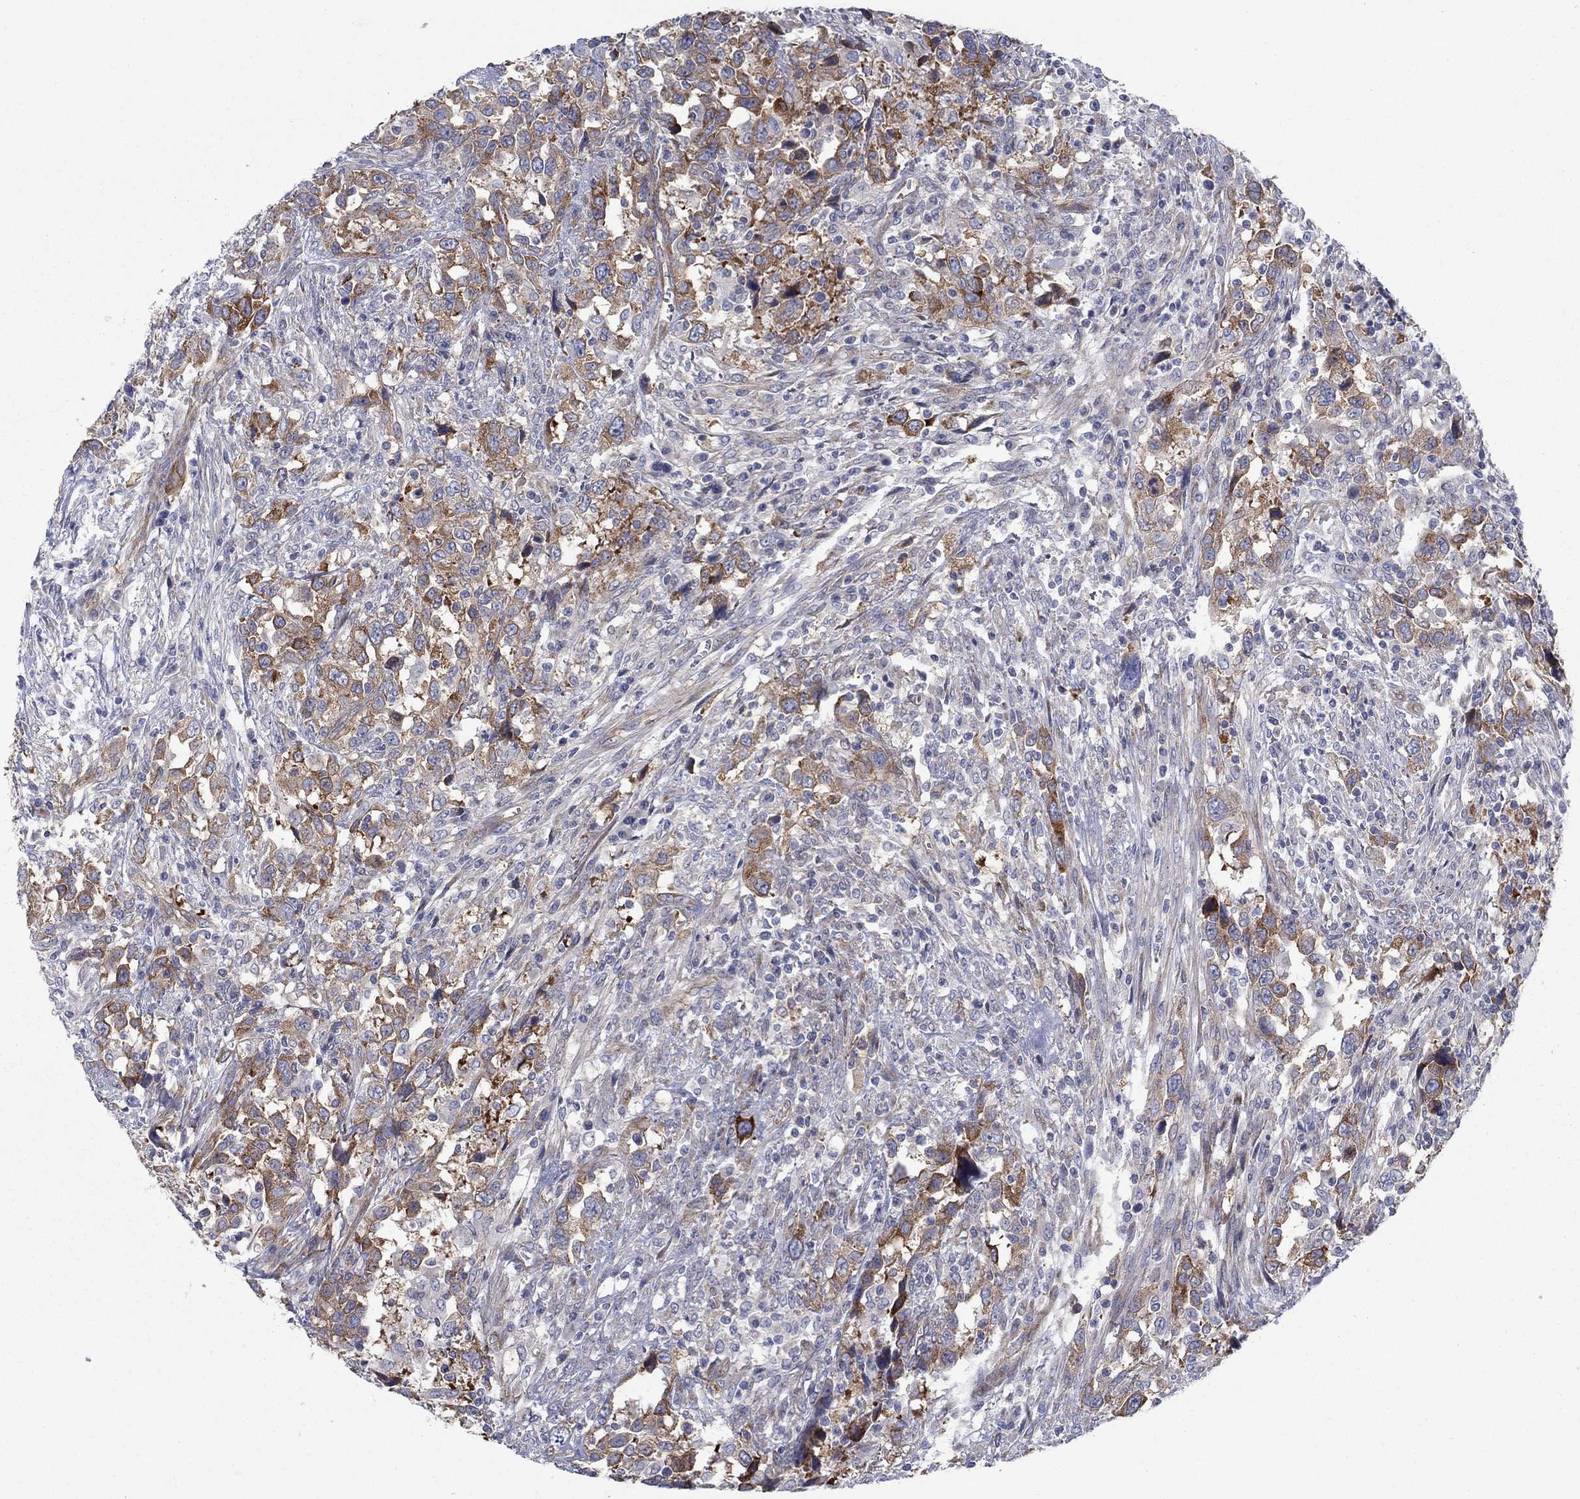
{"staining": {"intensity": "moderate", "quantity": "25%-75%", "location": "cytoplasmic/membranous"}, "tissue": "urothelial cancer", "cell_type": "Tumor cells", "image_type": "cancer", "snomed": [{"axis": "morphology", "description": "Urothelial carcinoma, NOS"}, {"axis": "morphology", "description": "Urothelial carcinoma, High grade"}, {"axis": "topography", "description": "Urinary bladder"}], "caption": "Immunohistochemical staining of transitional cell carcinoma demonstrates medium levels of moderate cytoplasmic/membranous protein expression in approximately 25%-75% of tumor cells.", "gene": "FXR1", "patient": {"sex": "female", "age": 64}}